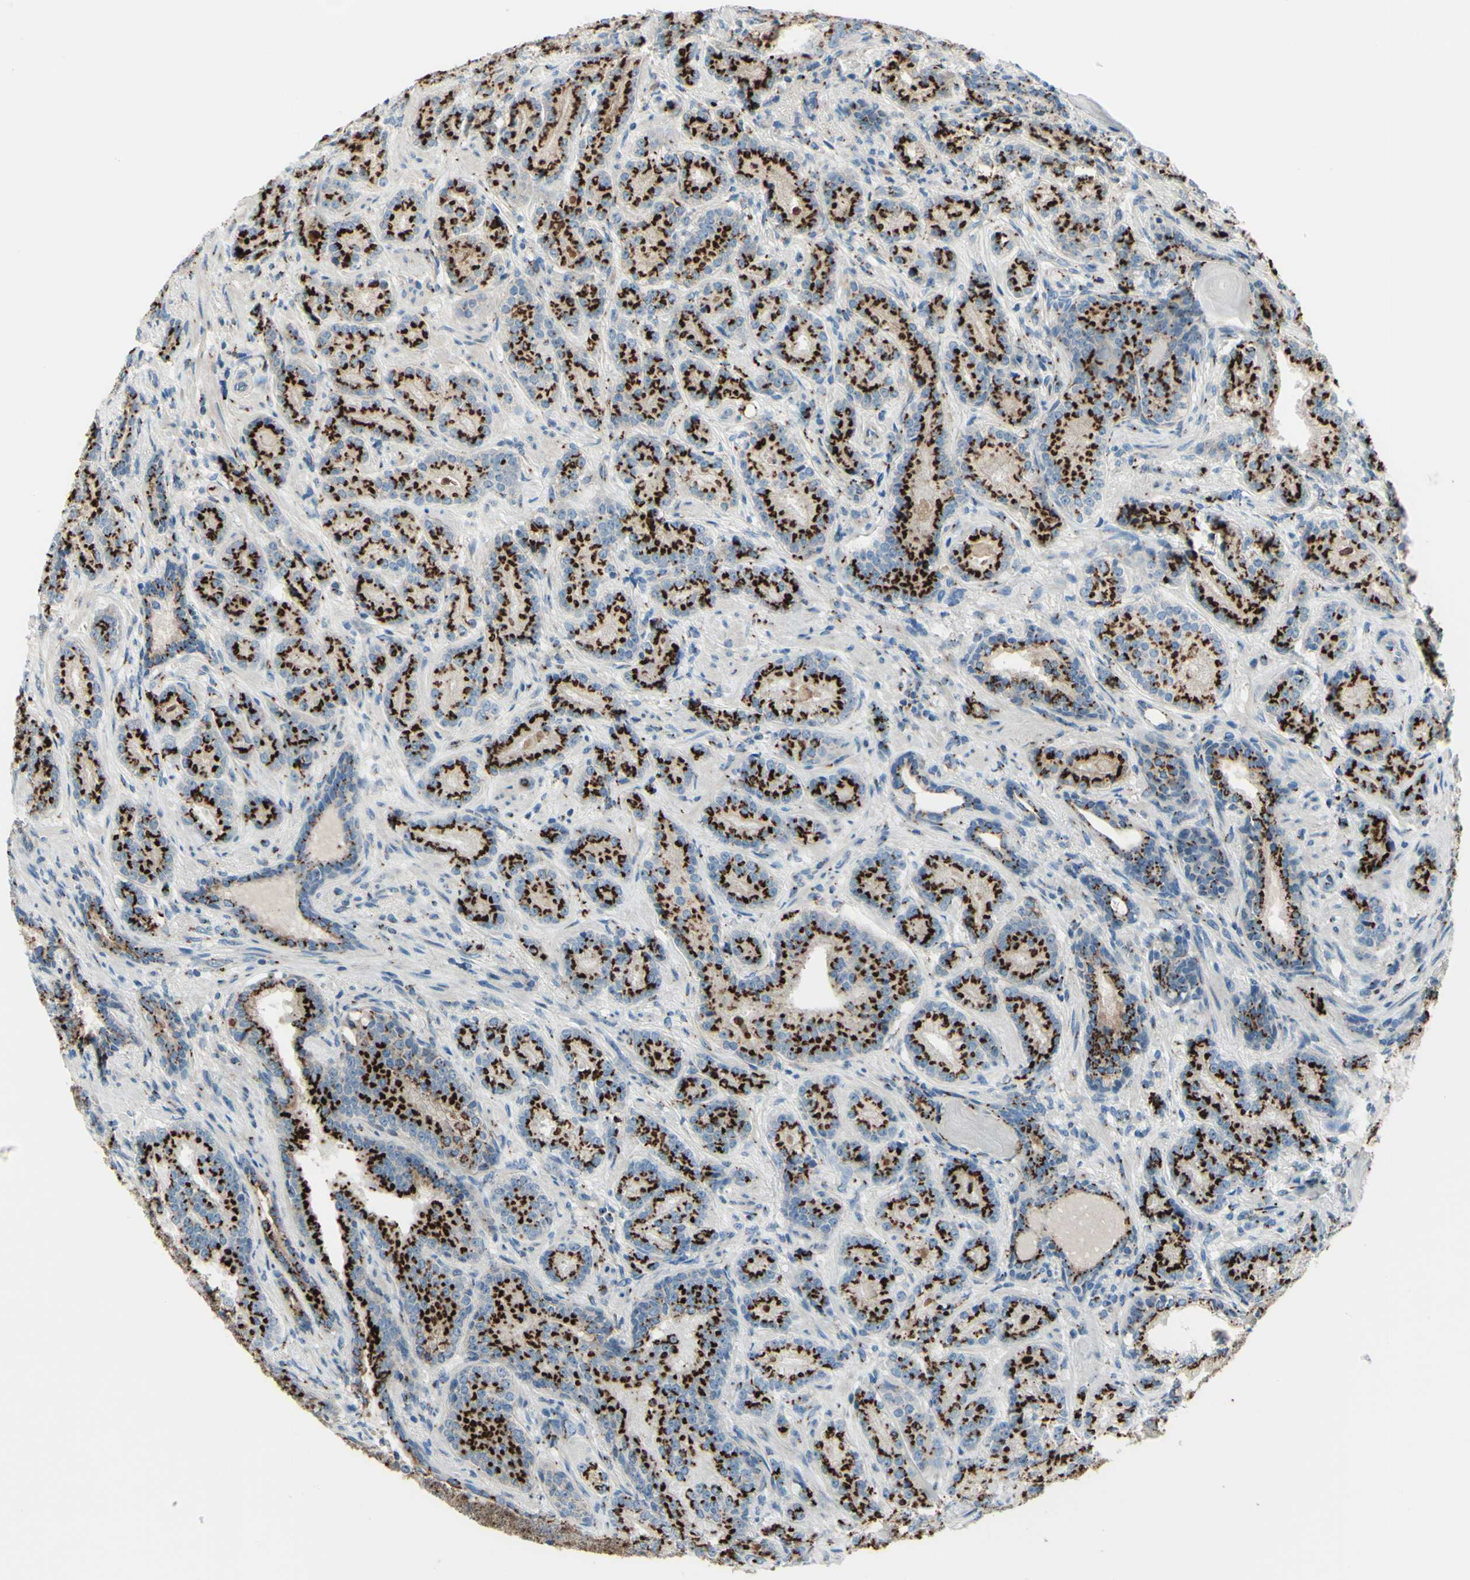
{"staining": {"intensity": "strong", "quantity": ">75%", "location": "cytoplasmic/membranous"}, "tissue": "prostate cancer", "cell_type": "Tumor cells", "image_type": "cancer", "snomed": [{"axis": "morphology", "description": "Adenocarcinoma, High grade"}, {"axis": "topography", "description": "Prostate"}], "caption": "Immunohistochemical staining of prostate cancer (adenocarcinoma (high-grade)) exhibits high levels of strong cytoplasmic/membranous staining in about >75% of tumor cells.", "gene": "B4GALT1", "patient": {"sex": "male", "age": 61}}